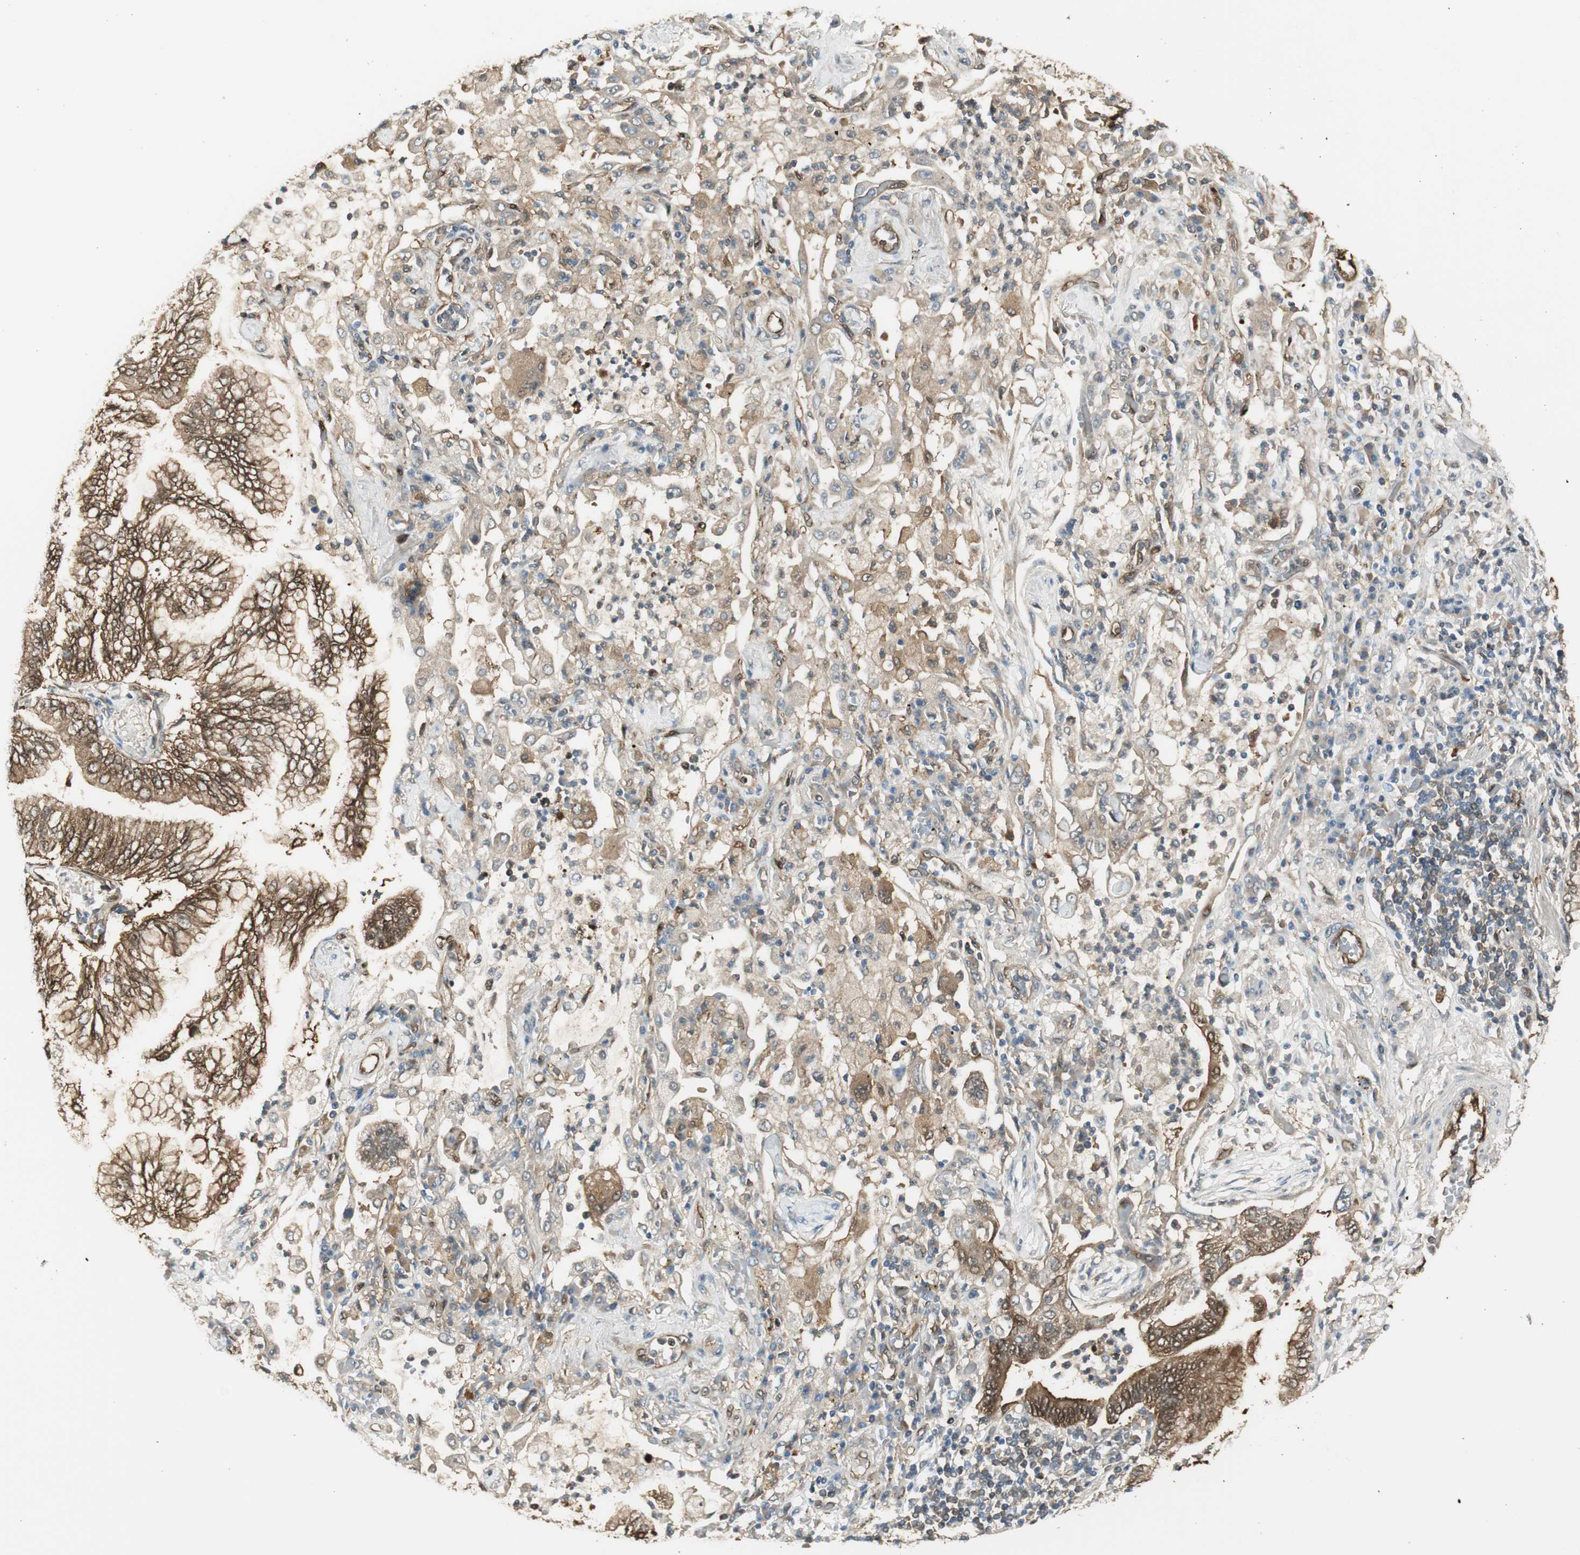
{"staining": {"intensity": "moderate", "quantity": ">75%", "location": "cytoplasmic/membranous"}, "tissue": "lung cancer", "cell_type": "Tumor cells", "image_type": "cancer", "snomed": [{"axis": "morphology", "description": "Normal tissue, NOS"}, {"axis": "morphology", "description": "Adenocarcinoma, NOS"}, {"axis": "topography", "description": "Bronchus"}, {"axis": "topography", "description": "Lung"}], "caption": "Human lung adenocarcinoma stained for a protein (brown) demonstrates moderate cytoplasmic/membranous positive positivity in approximately >75% of tumor cells.", "gene": "SERPINB6", "patient": {"sex": "female", "age": 70}}